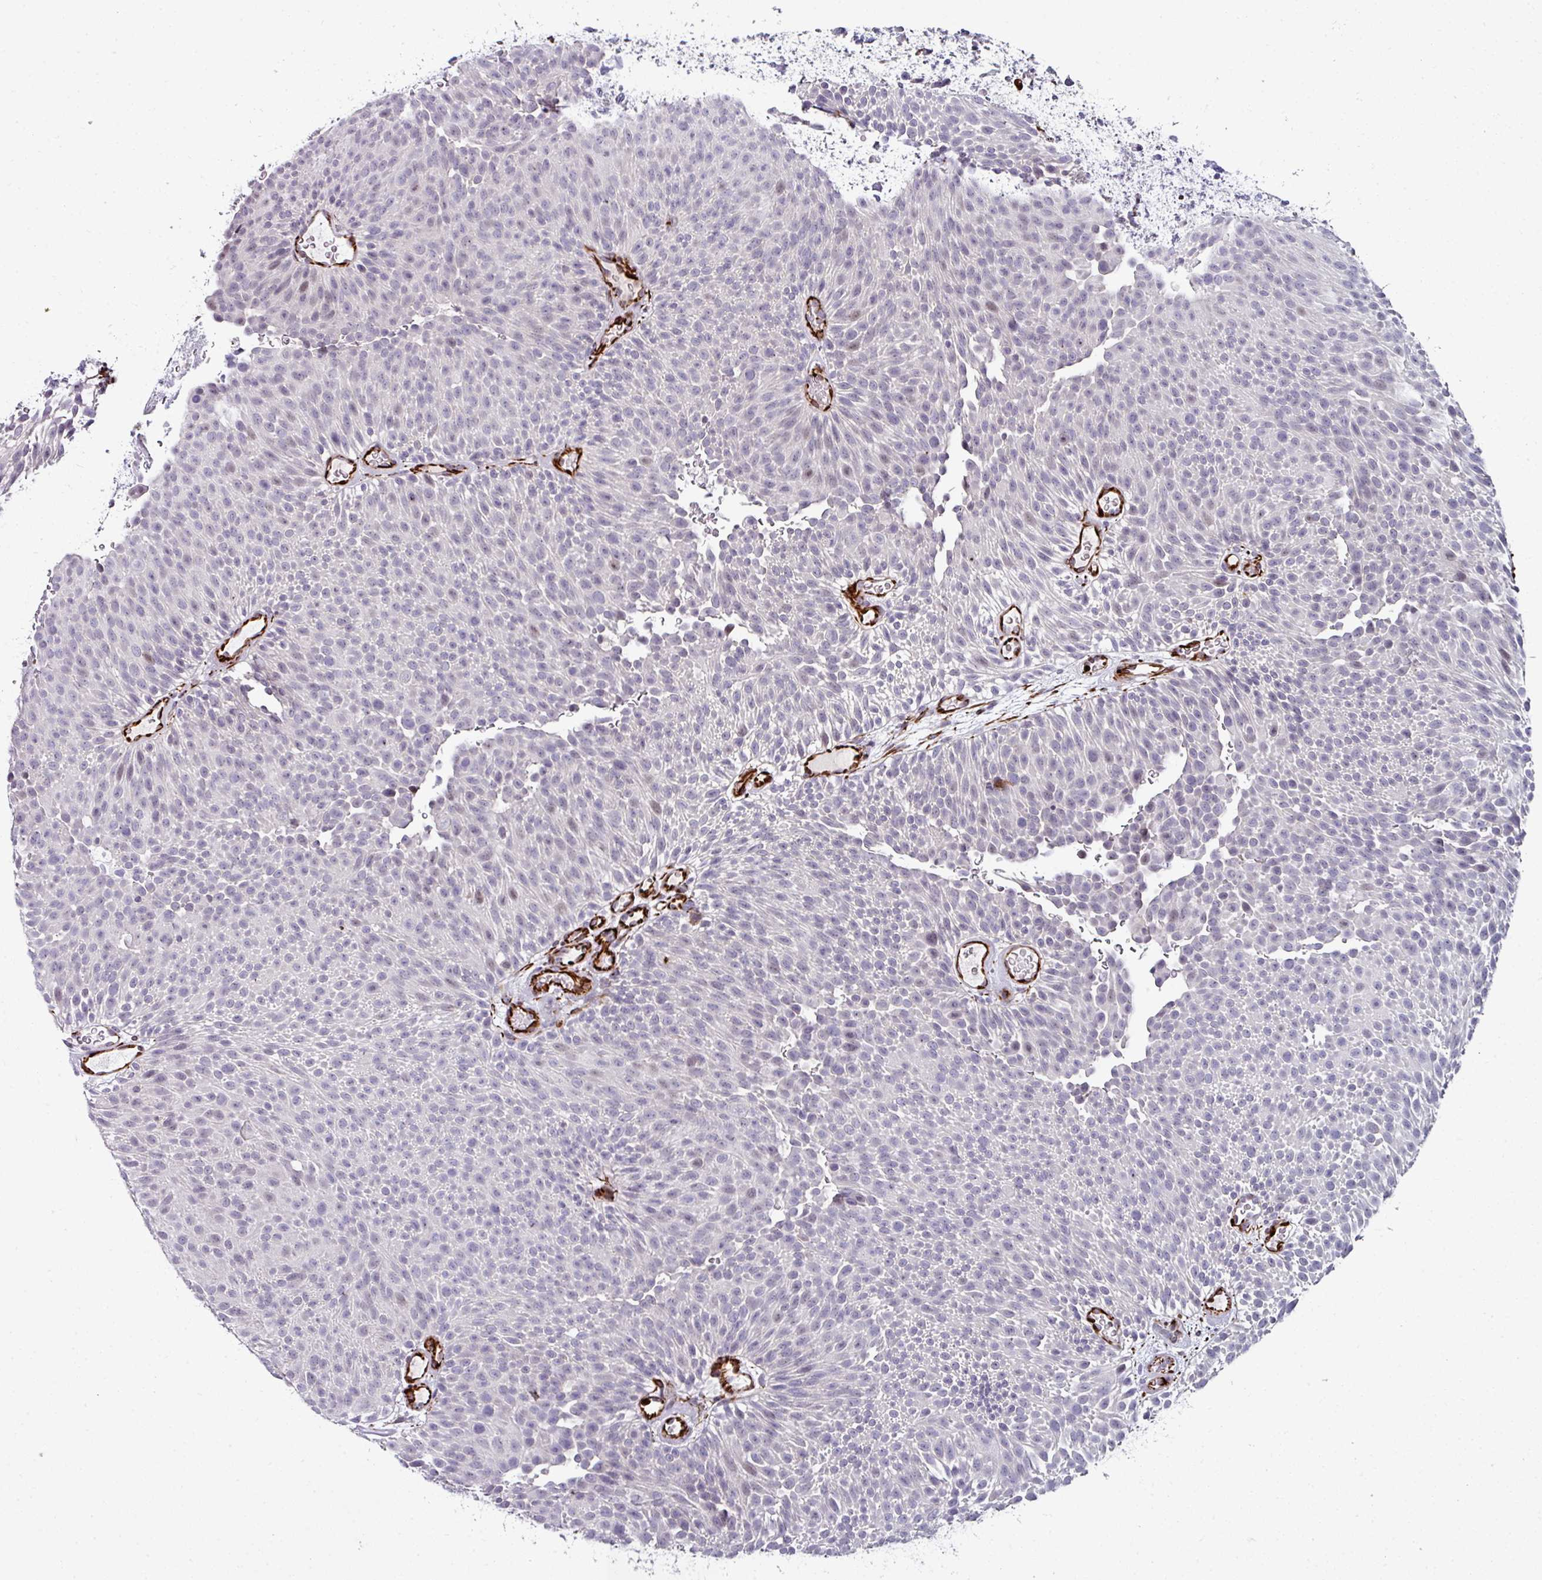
{"staining": {"intensity": "negative", "quantity": "none", "location": "none"}, "tissue": "urothelial cancer", "cell_type": "Tumor cells", "image_type": "cancer", "snomed": [{"axis": "morphology", "description": "Urothelial carcinoma, Low grade"}, {"axis": "topography", "description": "Urinary bladder"}], "caption": "The IHC micrograph has no significant staining in tumor cells of low-grade urothelial carcinoma tissue.", "gene": "TMPRSS9", "patient": {"sex": "male", "age": 78}}